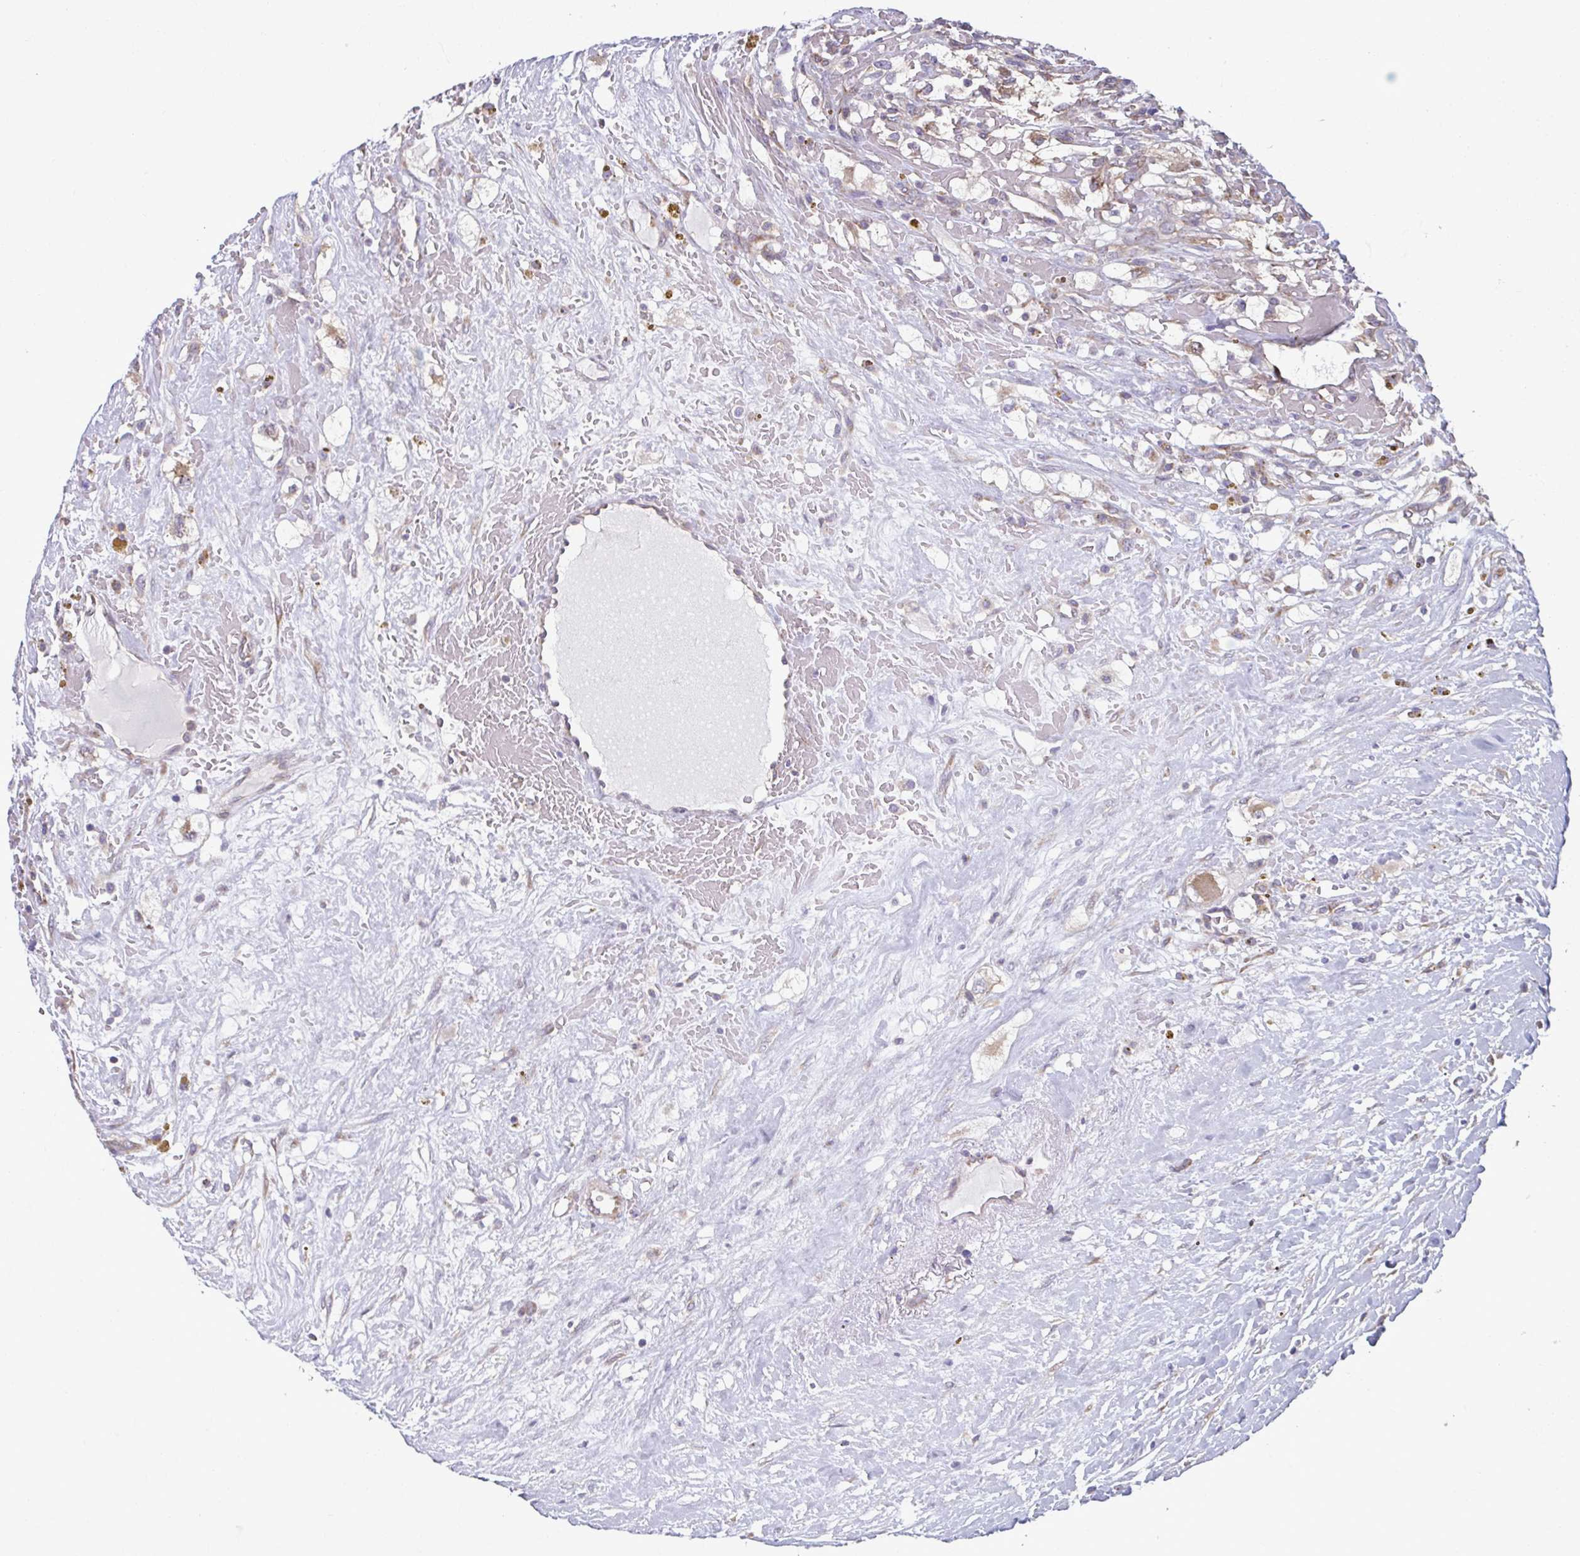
{"staining": {"intensity": "negative", "quantity": "none", "location": "none"}, "tissue": "renal cancer", "cell_type": "Tumor cells", "image_type": "cancer", "snomed": [{"axis": "morphology", "description": "Adenocarcinoma, NOS"}, {"axis": "topography", "description": "Kidney"}], "caption": "The photomicrograph reveals no staining of tumor cells in renal adenocarcinoma.", "gene": "TMEM108", "patient": {"sex": "male", "age": 59}}